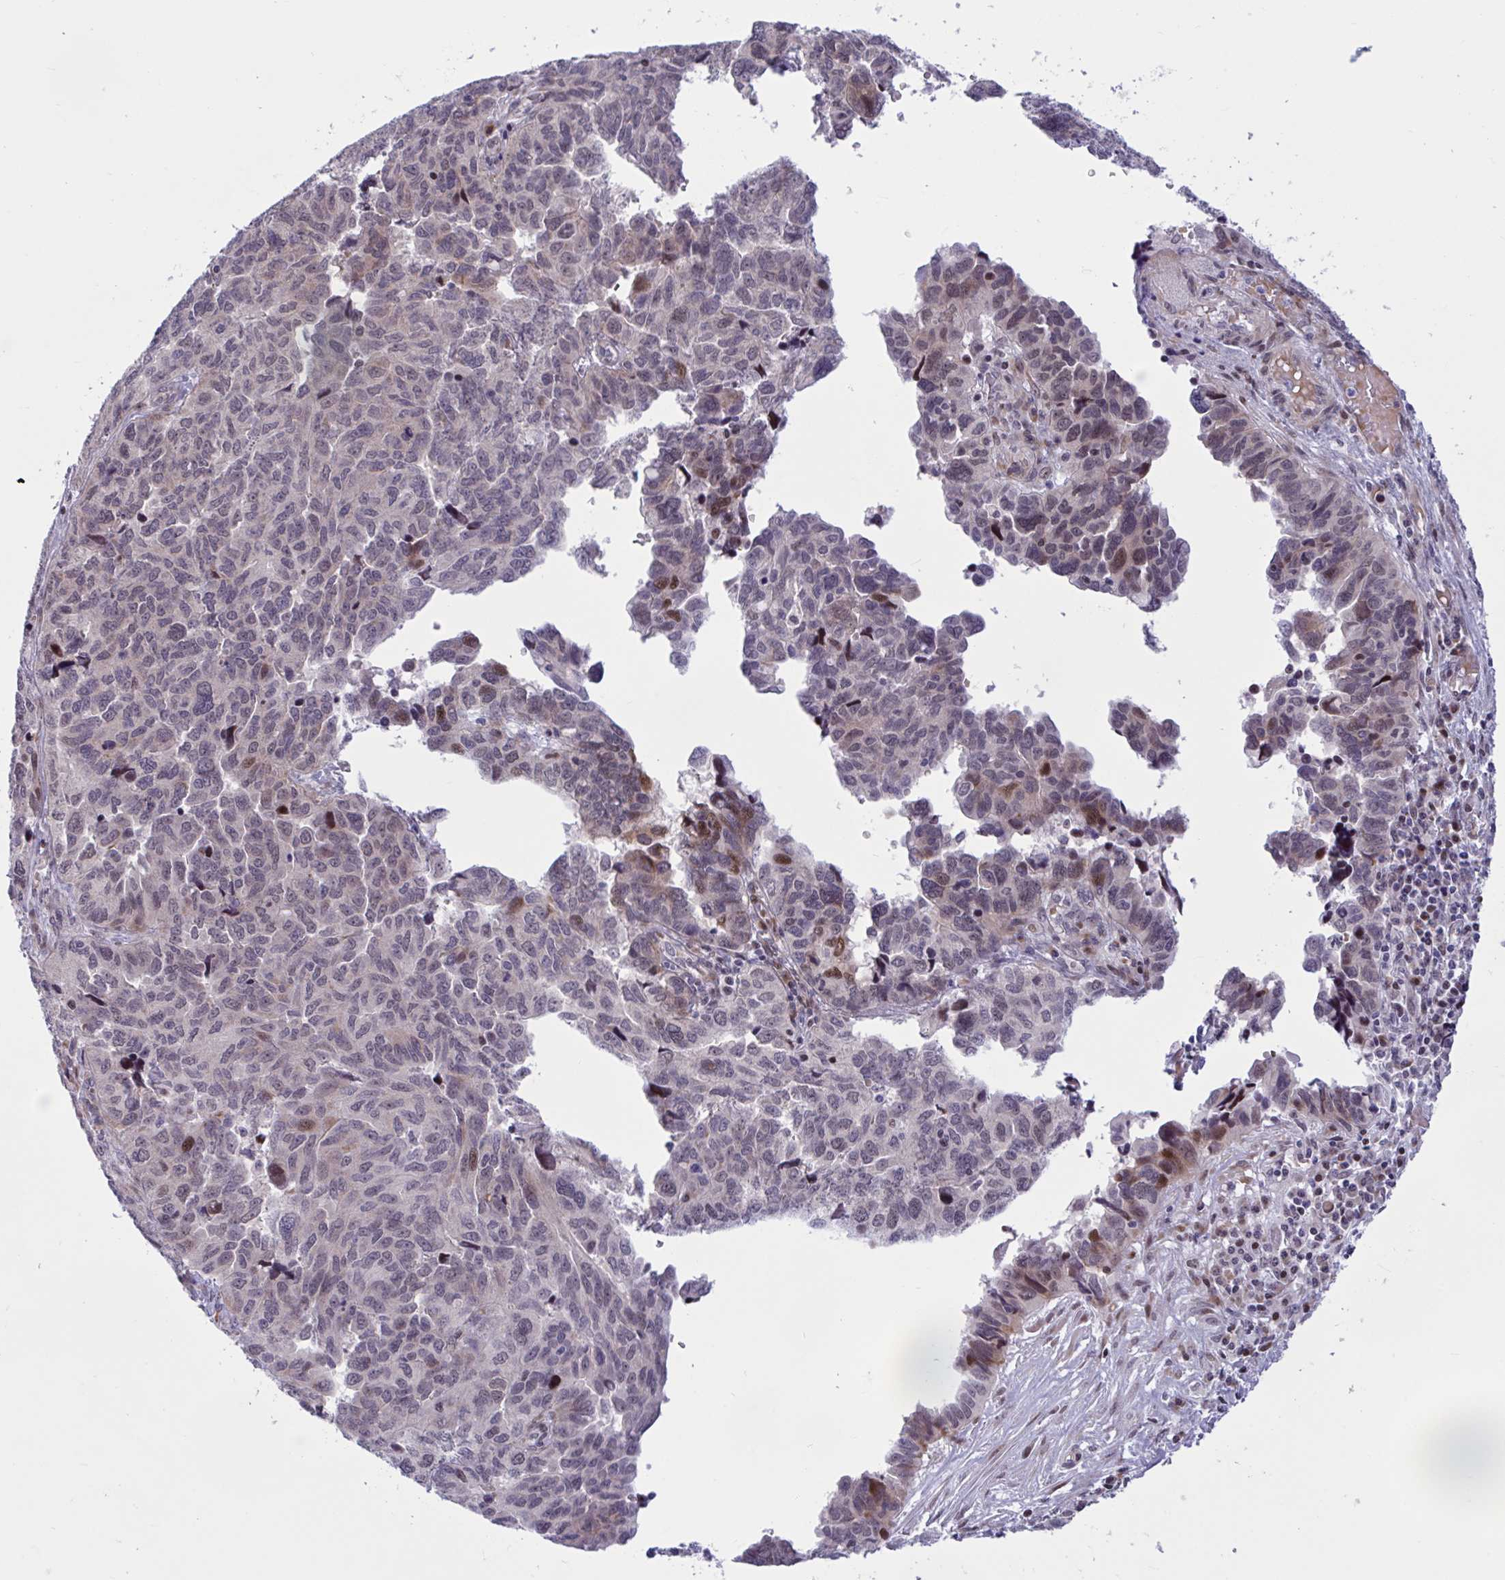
{"staining": {"intensity": "moderate", "quantity": "<25%", "location": "nuclear"}, "tissue": "ovarian cancer", "cell_type": "Tumor cells", "image_type": "cancer", "snomed": [{"axis": "morphology", "description": "Cystadenocarcinoma, serous, NOS"}, {"axis": "topography", "description": "Ovary"}], "caption": "Immunohistochemistry of human ovarian serous cystadenocarcinoma demonstrates low levels of moderate nuclear staining in approximately <25% of tumor cells. (DAB (3,3'-diaminobenzidine) = brown stain, brightfield microscopy at high magnification).", "gene": "RBL1", "patient": {"sex": "female", "age": 64}}